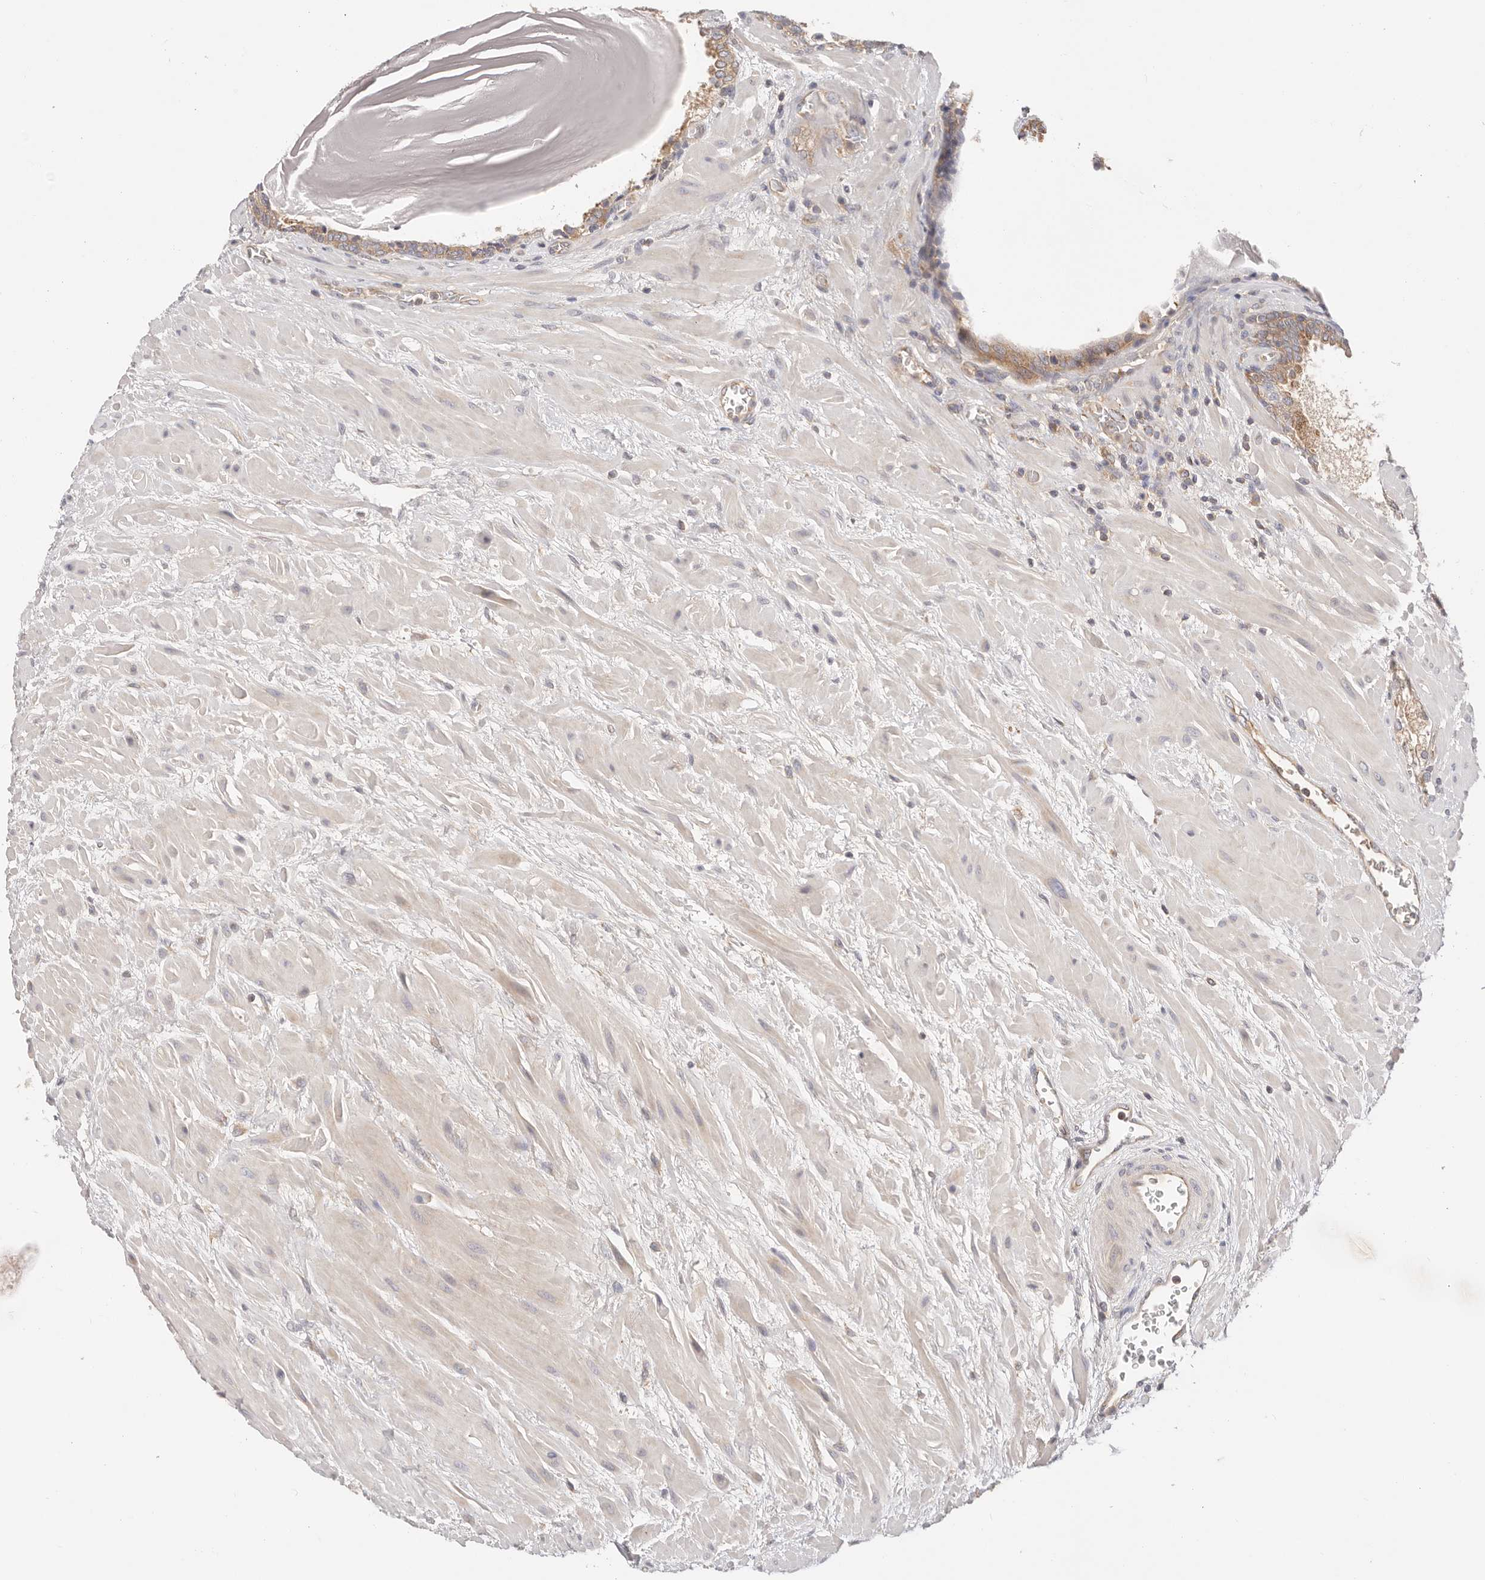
{"staining": {"intensity": "moderate", "quantity": ">75%", "location": "cytoplasmic/membranous"}, "tissue": "prostate", "cell_type": "Glandular cells", "image_type": "normal", "snomed": [{"axis": "morphology", "description": "Normal tissue, NOS"}, {"axis": "topography", "description": "Prostate"}], "caption": "DAB (3,3'-diaminobenzidine) immunohistochemical staining of benign prostate demonstrates moderate cytoplasmic/membranous protein staining in about >75% of glandular cells.", "gene": "KCMF1", "patient": {"sex": "male", "age": 48}}